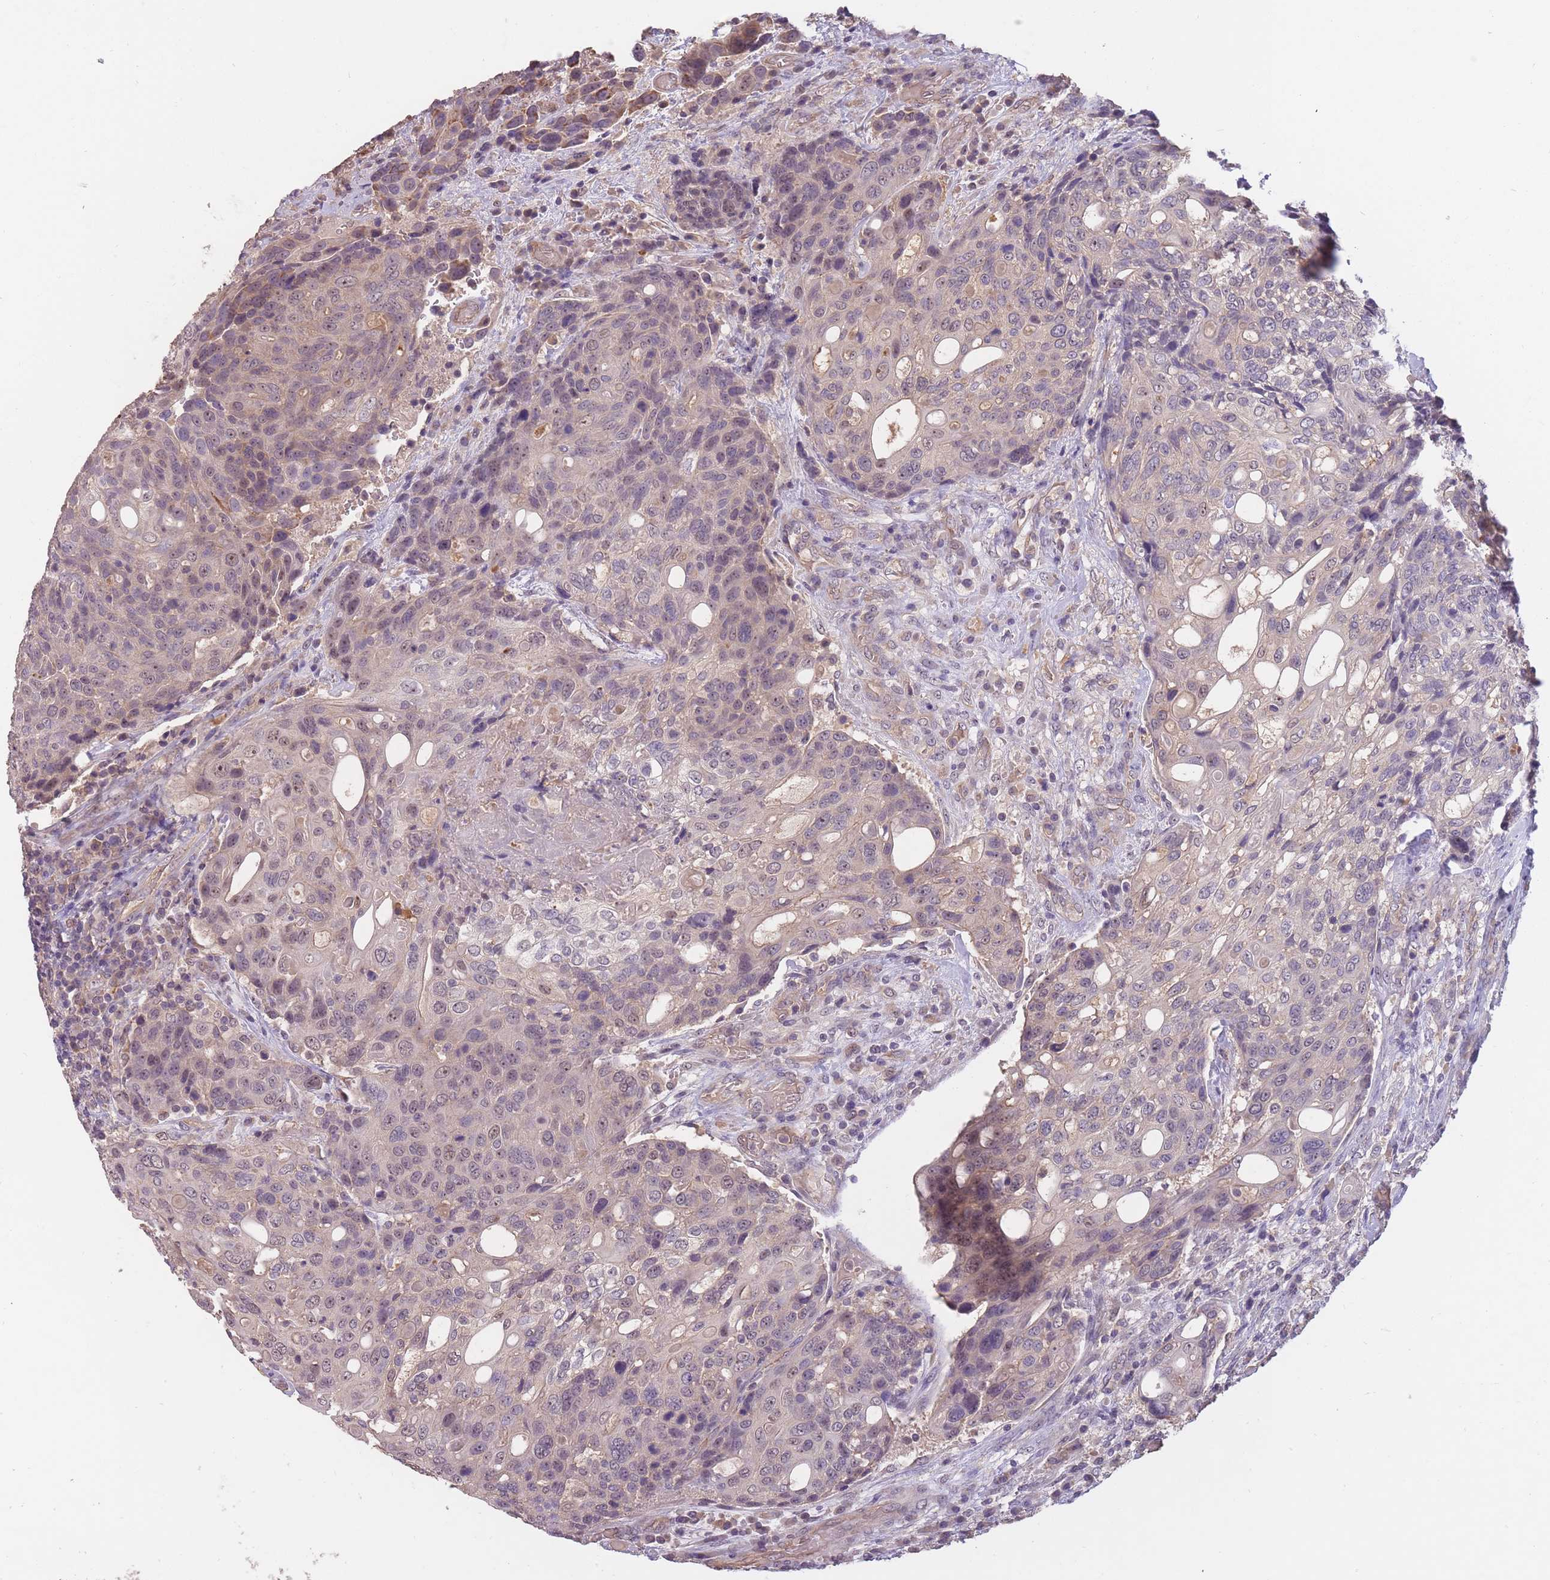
{"staining": {"intensity": "weak", "quantity": "<25%", "location": "cytoplasmic/membranous,nuclear"}, "tissue": "urothelial cancer", "cell_type": "Tumor cells", "image_type": "cancer", "snomed": [{"axis": "morphology", "description": "Urothelial carcinoma, High grade"}, {"axis": "topography", "description": "Urinary bladder"}], "caption": "A micrograph of urothelial cancer stained for a protein exhibits no brown staining in tumor cells.", "gene": "KIAA1755", "patient": {"sex": "female", "age": 70}}